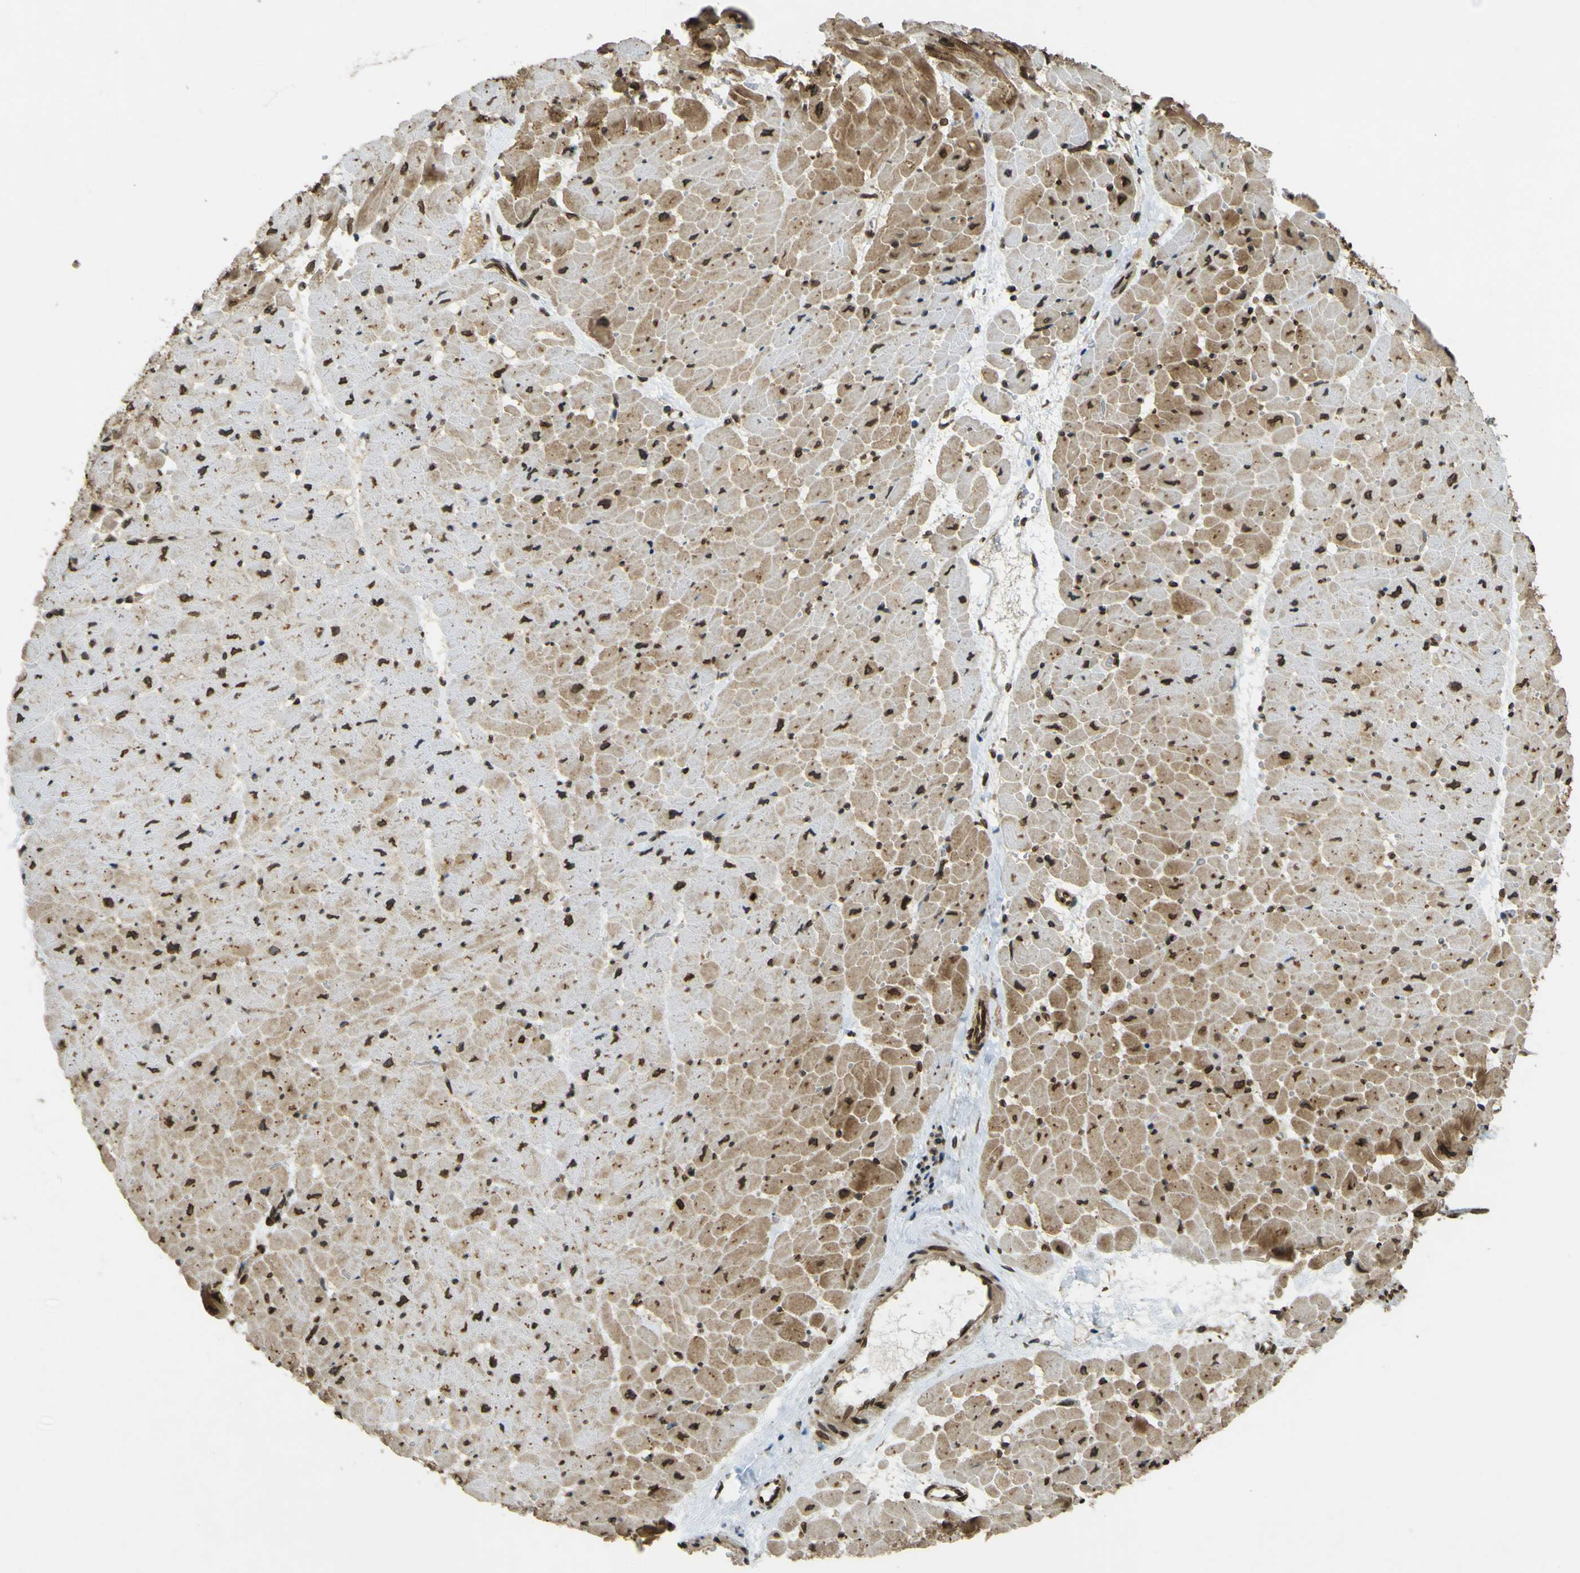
{"staining": {"intensity": "moderate", "quantity": ">75%", "location": "cytoplasmic/membranous,nuclear"}, "tissue": "heart muscle", "cell_type": "Cardiomyocytes", "image_type": "normal", "snomed": [{"axis": "morphology", "description": "Normal tissue, NOS"}, {"axis": "topography", "description": "Heart"}], "caption": "A brown stain labels moderate cytoplasmic/membranous,nuclear staining of a protein in cardiomyocytes of normal human heart muscle. (DAB IHC, brown staining for protein, blue staining for nuclei).", "gene": "GALNT1", "patient": {"sex": "male", "age": 45}}